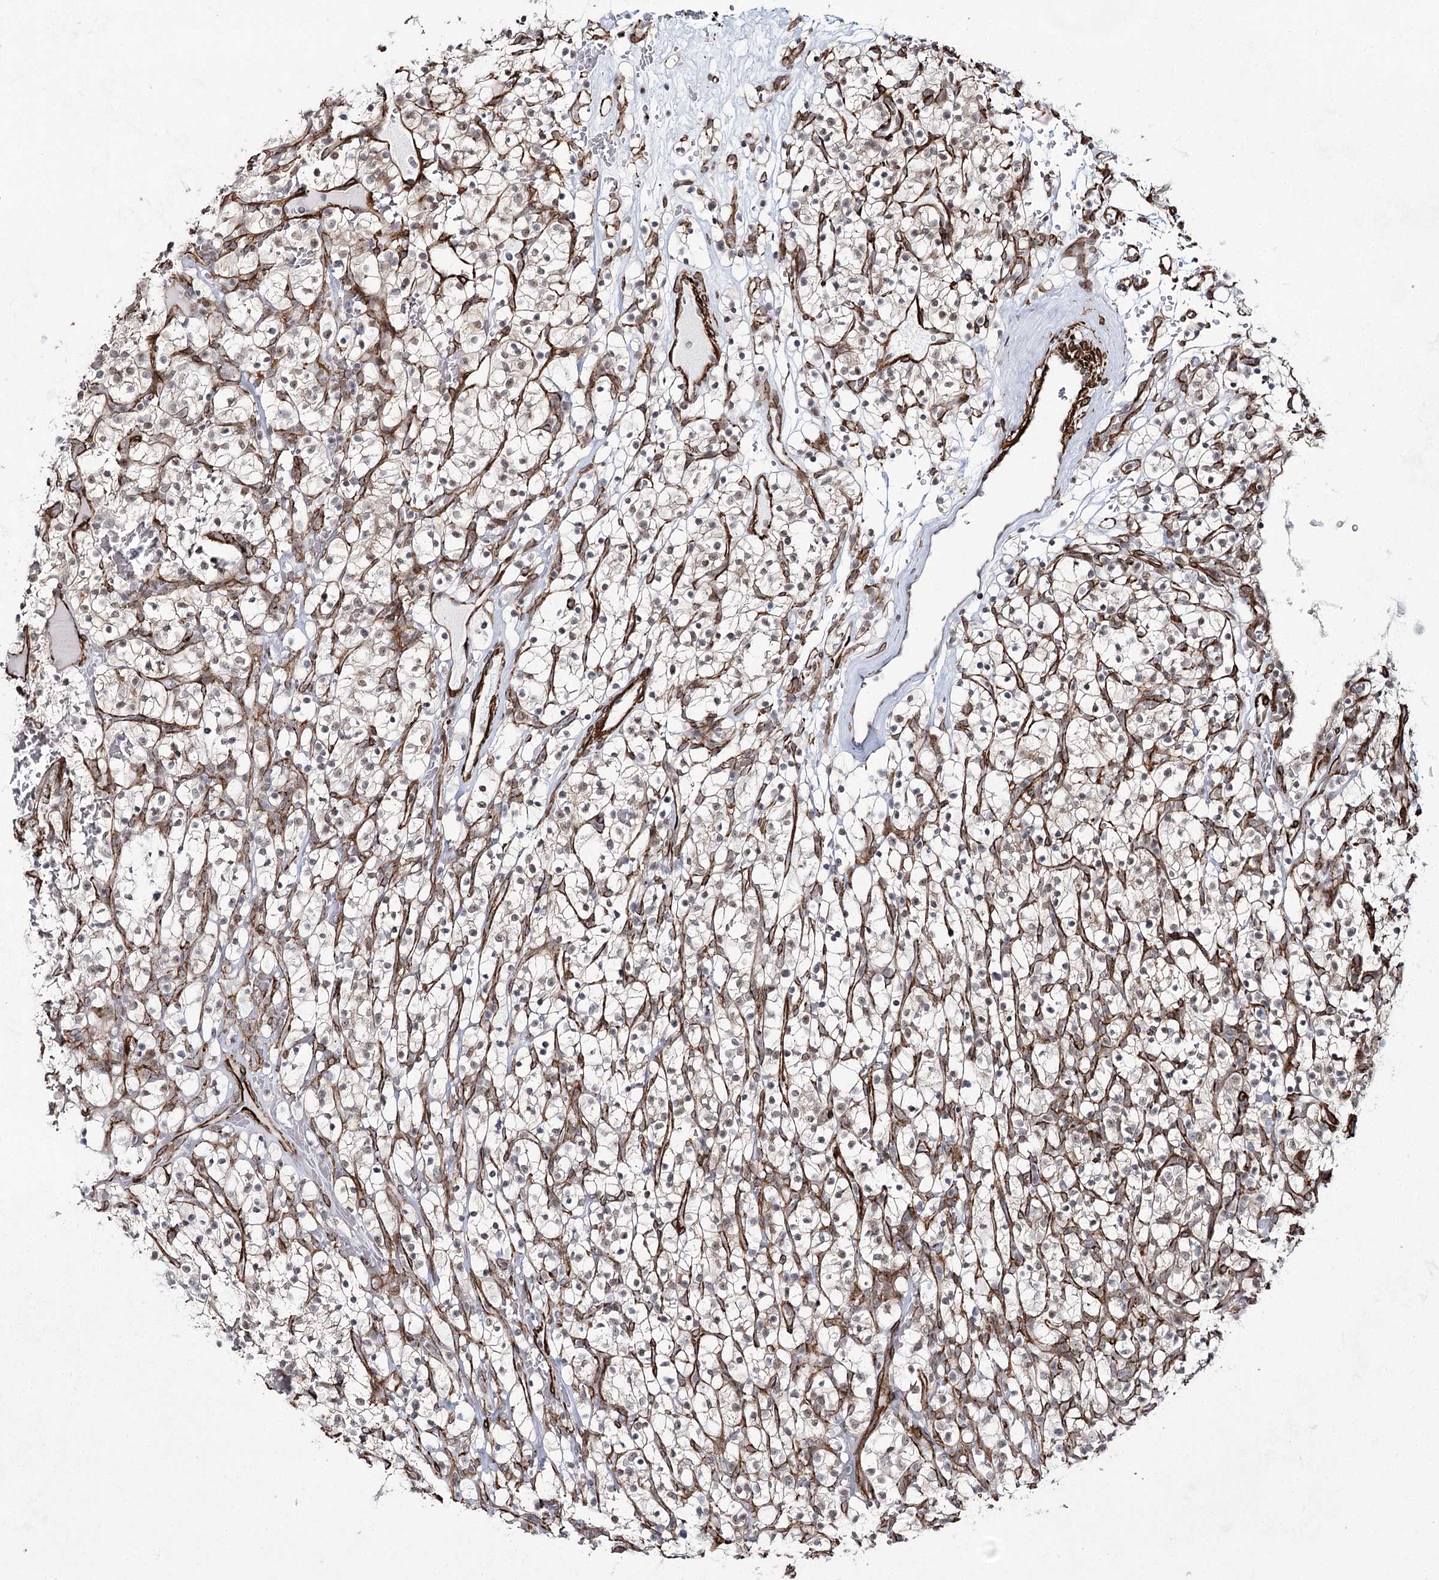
{"staining": {"intensity": "negative", "quantity": "none", "location": "none"}, "tissue": "renal cancer", "cell_type": "Tumor cells", "image_type": "cancer", "snomed": [{"axis": "morphology", "description": "Adenocarcinoma, NOS"}, {"axis": "topography", "description": "Kidney"}], "caption": "A micrograph of human renal adenocarcinoma is negative for staining in tumor cells.", "gene": "CWF19L1", "patient": {"sex": "female", "age": 57}}